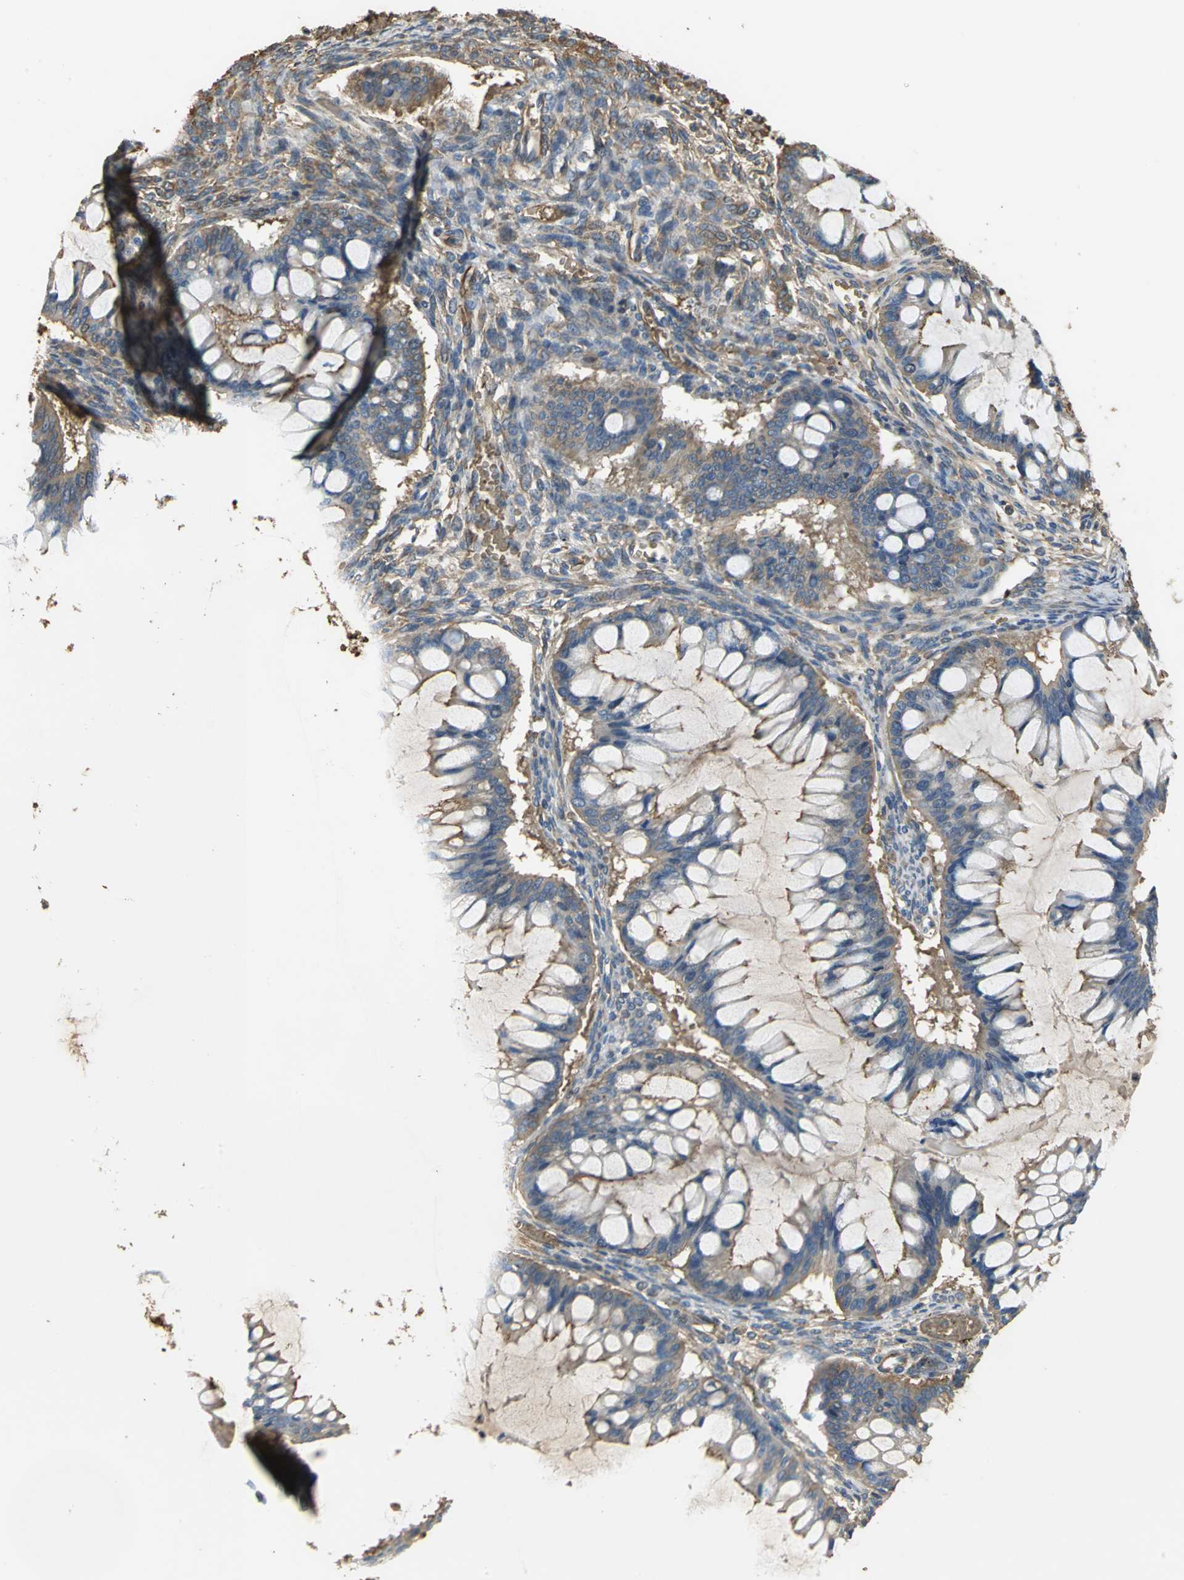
{"staining": {"intensity": "moderate", "quantity": ">75%", "location": "cytoplasmic/membranous"}, "tissue": "ovarian cancer", "cell_type": "Tumor cells", "image_type": "cancer", "snomed": [{"axis": "morphology", "description": "Cystadenocarcinoma, mucinous, NOS"}, {"axis": "topography", "description": "Ovary"}], "caption": "Immunohistochemistry of ovarian mucinous cystadenocarcinoma demonstrates medium levels of moderate cytoplasmic/membranous staining in approximately >75% of tumor cells.", "gene": "TREM1", "patient": {"sex": "female", "age": 73}}